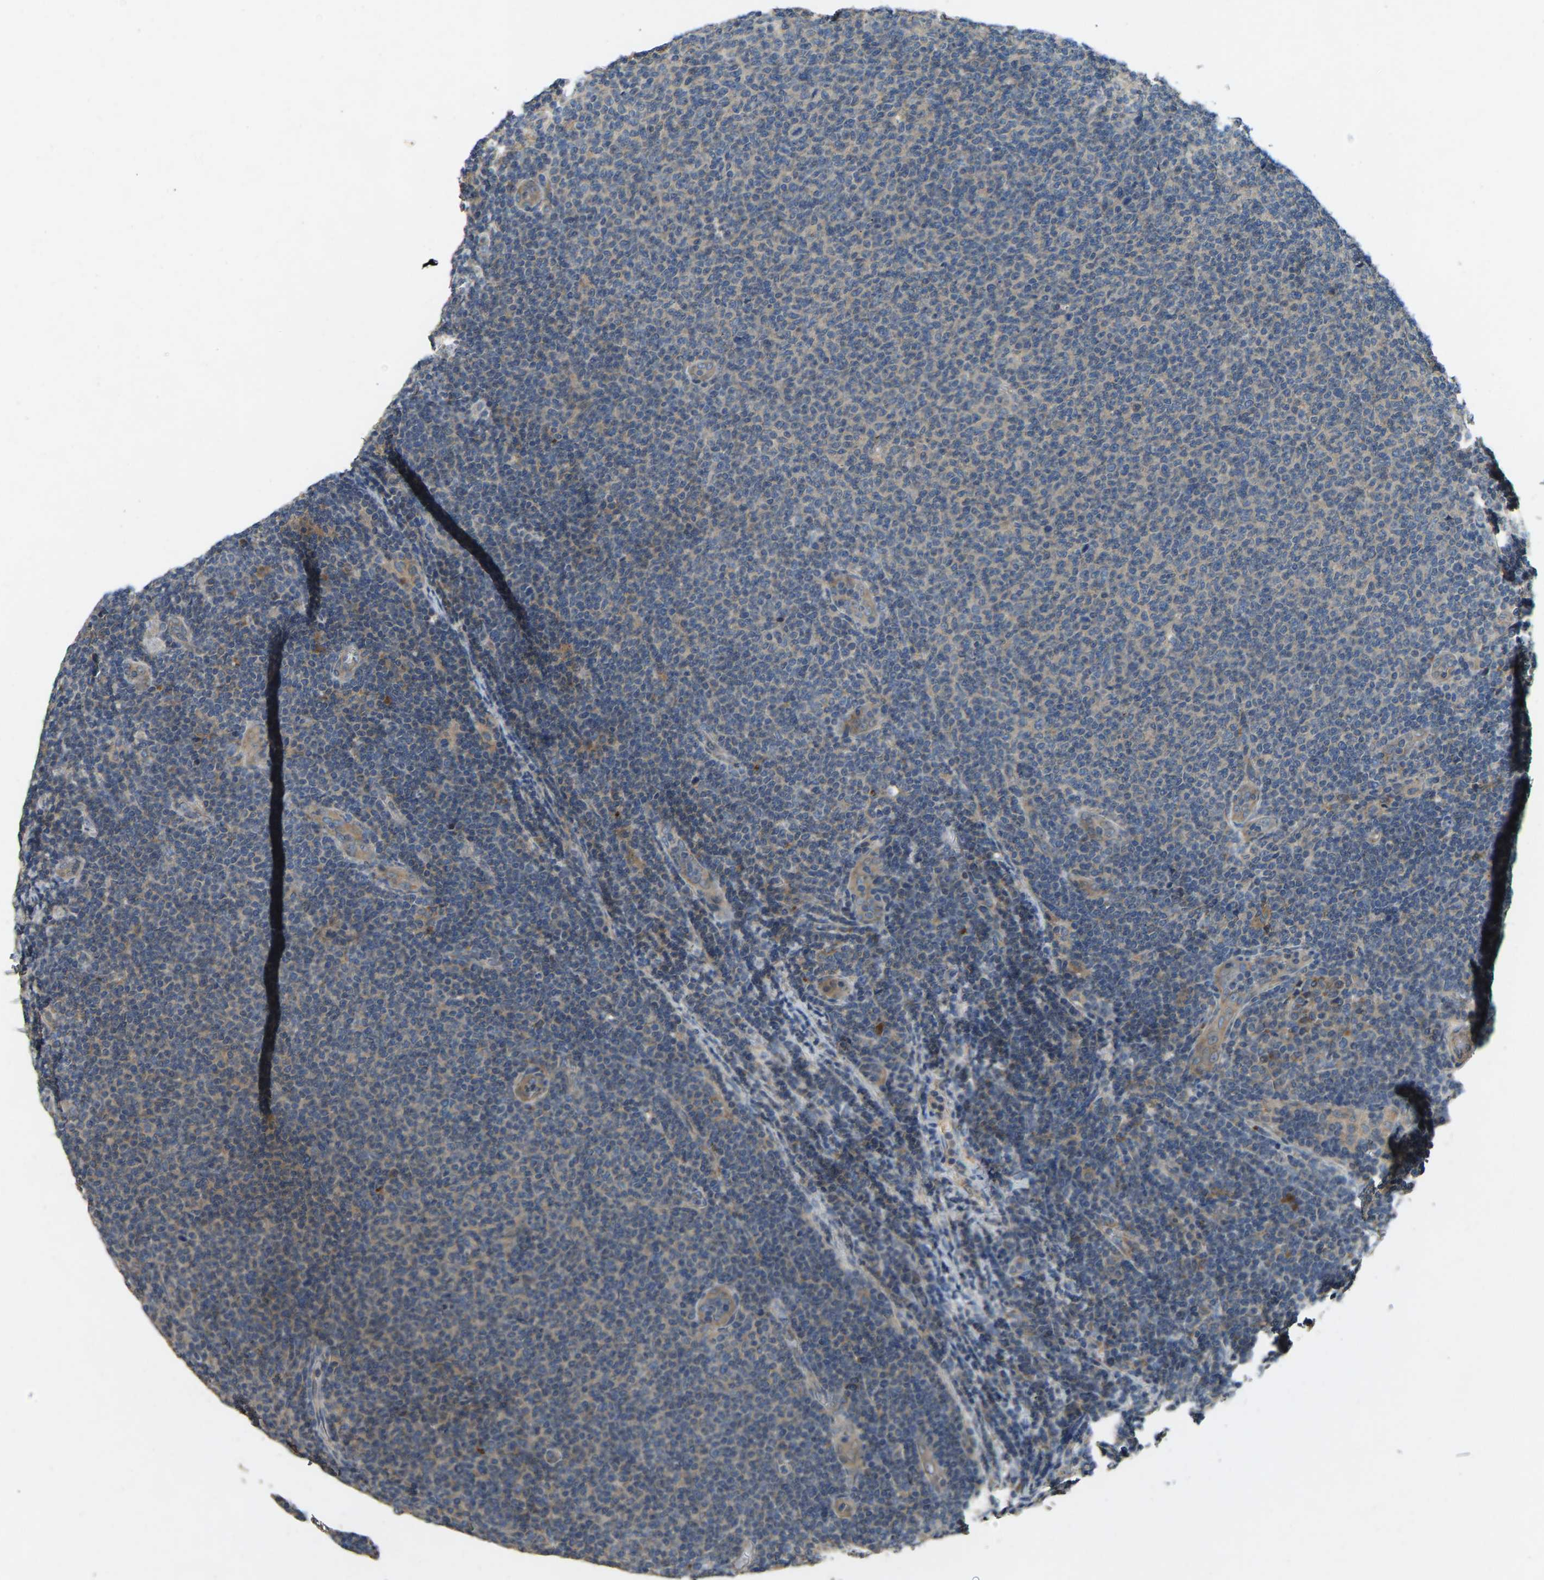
{"staining": {"intensity": "negative", "quantity": "none", "location": "none"}, "tissue": "lymphoma", "cell_type": "Tumor cells", "image_type": "cancer", "snomed": [{"axis": "morphology", "description": "Malignant lymphoma, non-Hodgkin's type, Low grade"}, {"axis": "topography", "description": "Lymph node"}], "caption": "Low-grade malignant lymphoma, non-Hodgkin's type was stained to show a protein in brown. There is no significant positivity in tumor cells. The staining was performed using DAB (3,3'-diaminobenzidine) to visualize the protein expression in brown, while the nuclei were stained in blue with hematoxylin (Magnification: 20x).", "gene": "ATP8B1", "patient": {"sex": "male", "age": 66}}